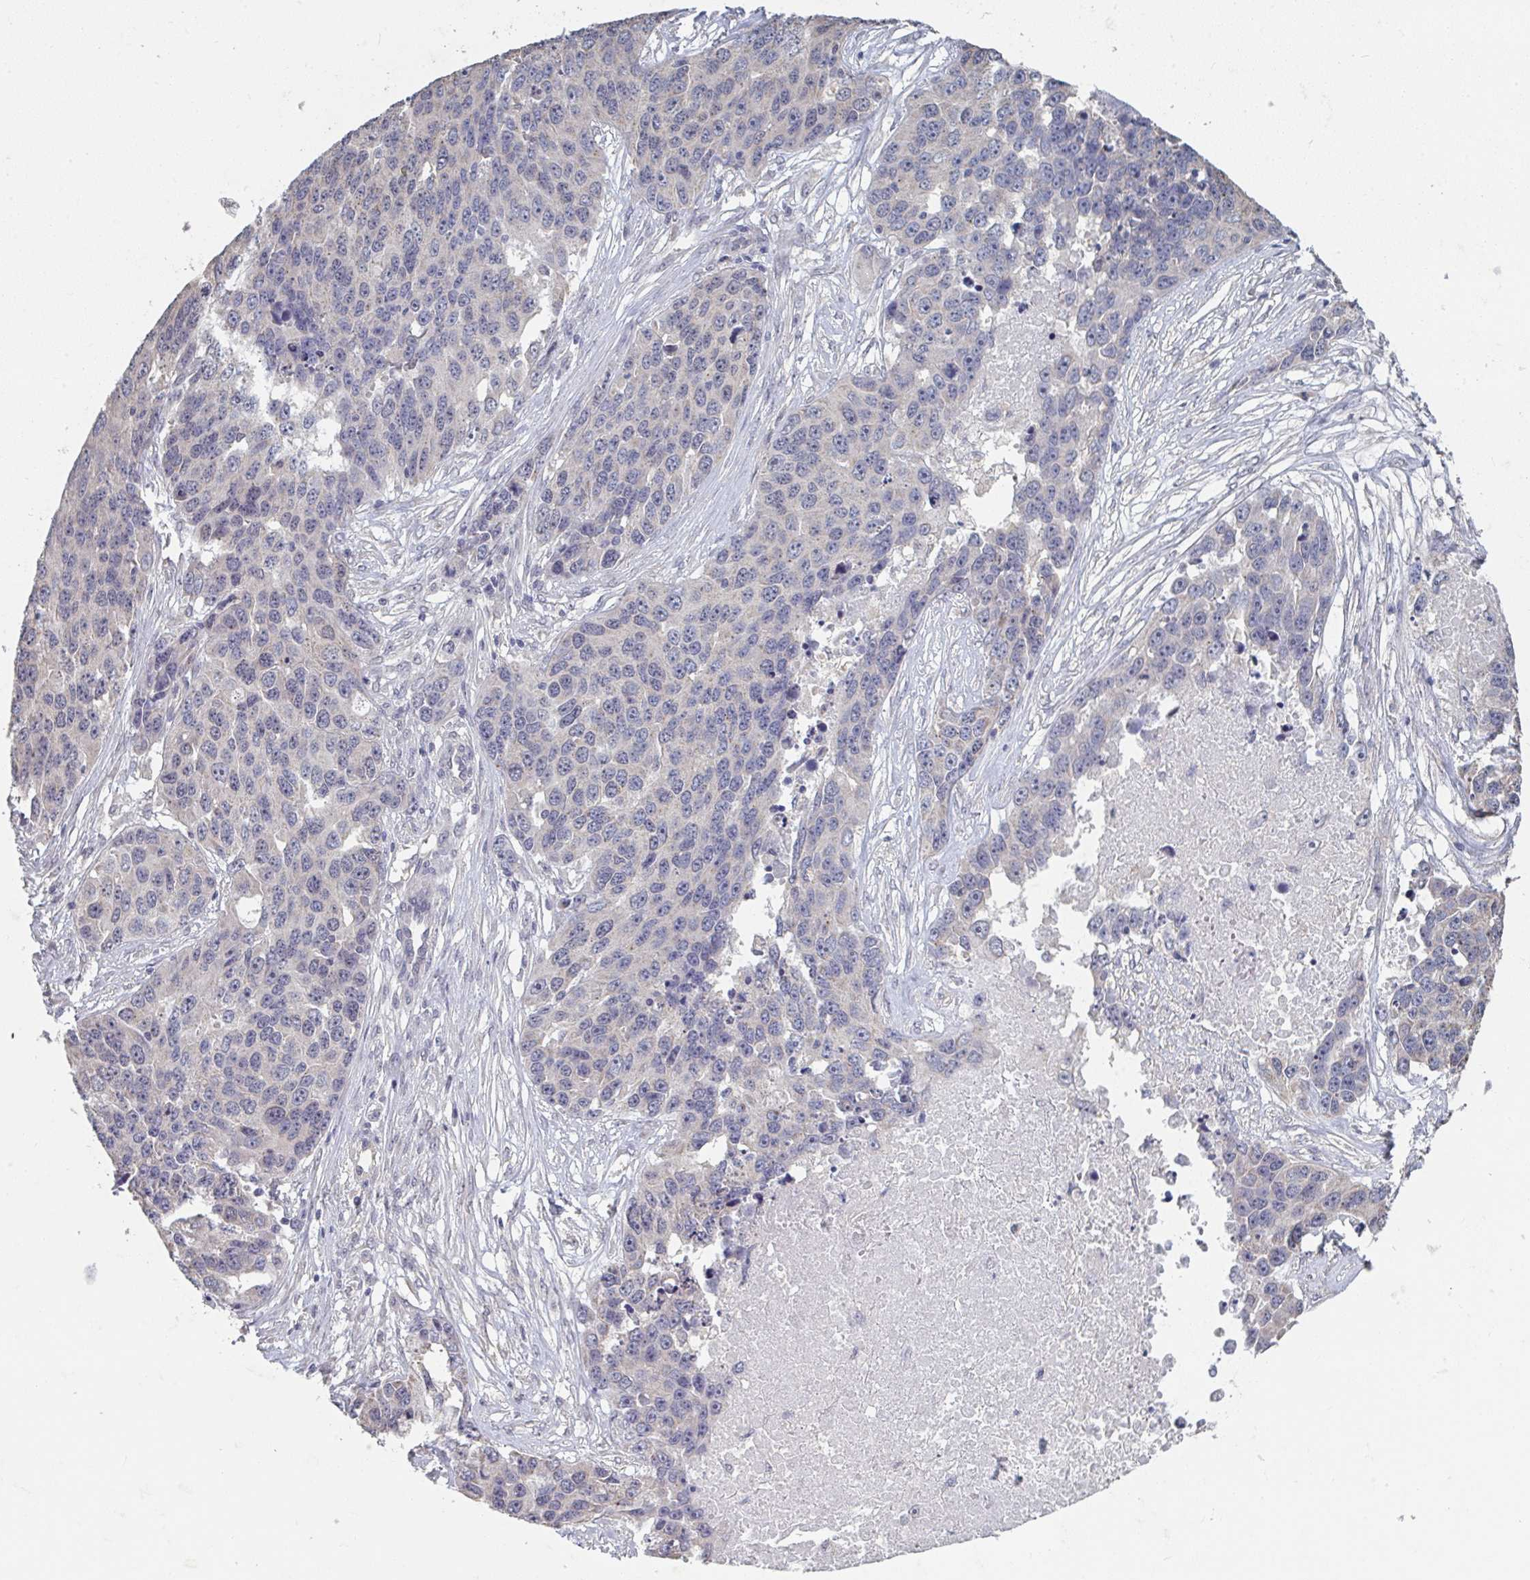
{"staining": {"intensity": "negative", "quantity": "none", "location": "none"}, "tissue": "ovarian cancer", "cell_type": "Tumor cells", "image_type": "cancer", "snomed": [{"axis": "morphology", "description": "Cystadenocarcinoma, serous, NOS"}, {"axis": "topography", "description": "Ovary"}], "caption": "This photomicrograph is of ovarian serous cystadenocarcinoma stained with immunohistochemistry (IHC) to label a protein in brown with the nuclei are counter-stained blue. There is no staining in tumor cells.", "gene": "LIX1", "patient": {"sex": "female", "age": 76}}